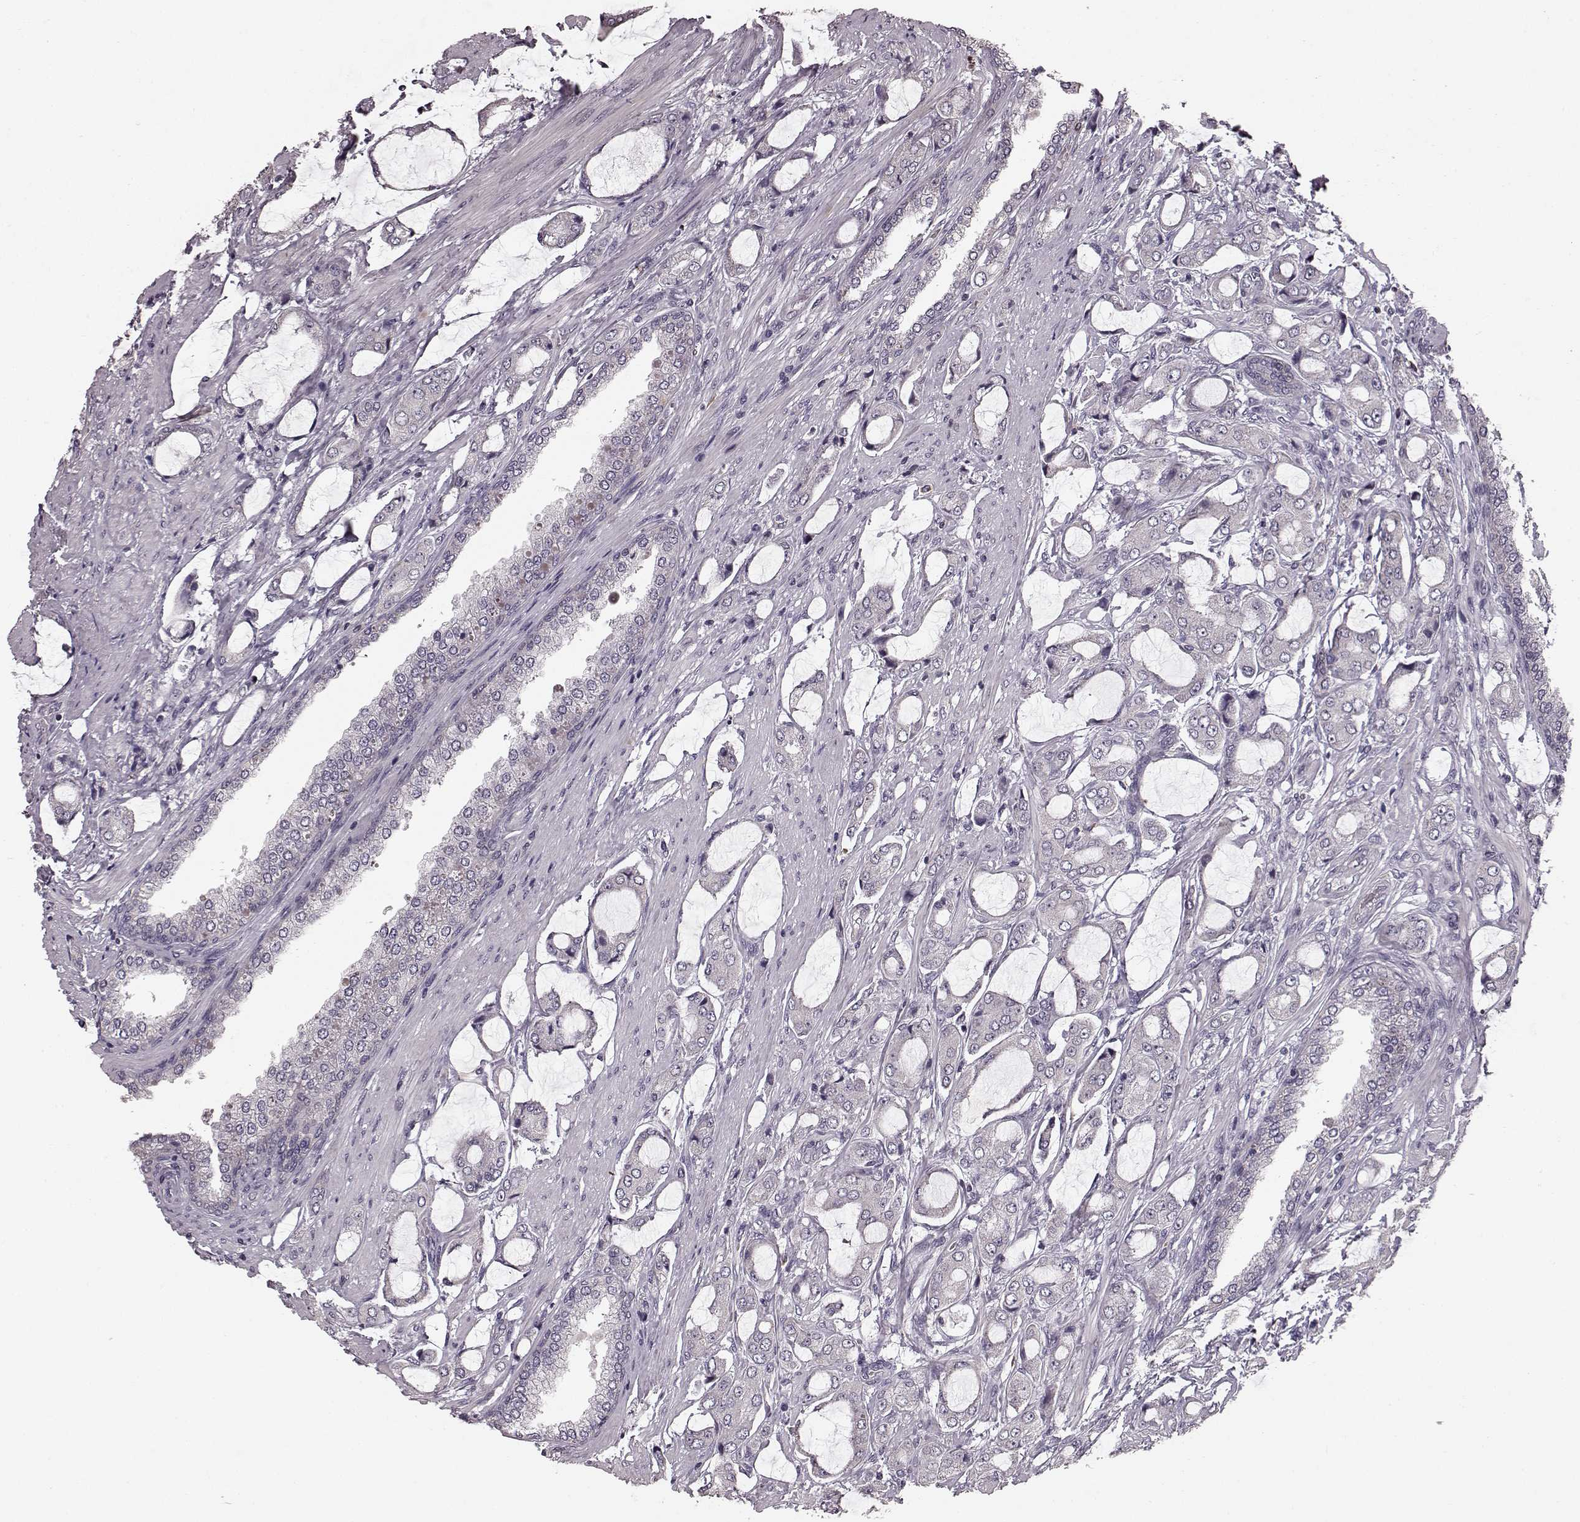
{"staining": {"intensity": "negative", "quantity": "none", "location": "none"}, "tissue": "prostate cancer", "cell_type": "Tumor cells", "image_type": "cancer", "snomed": [{"axis": "morphology", "description": "Adenocarcinoma, NOS"}, {"axis": "topography", "description": "Prostate"}], "caption": "An image of human prostate cancer is negative for staining in tumor cells. The staining was performed using DAB to visualize the protein expression in brown, while the nuclei were stained in blue with hematoxylin (Magnification: 20x).", "gene": "SLC22A18", "patient": {"sex": "male", "age": 63}}